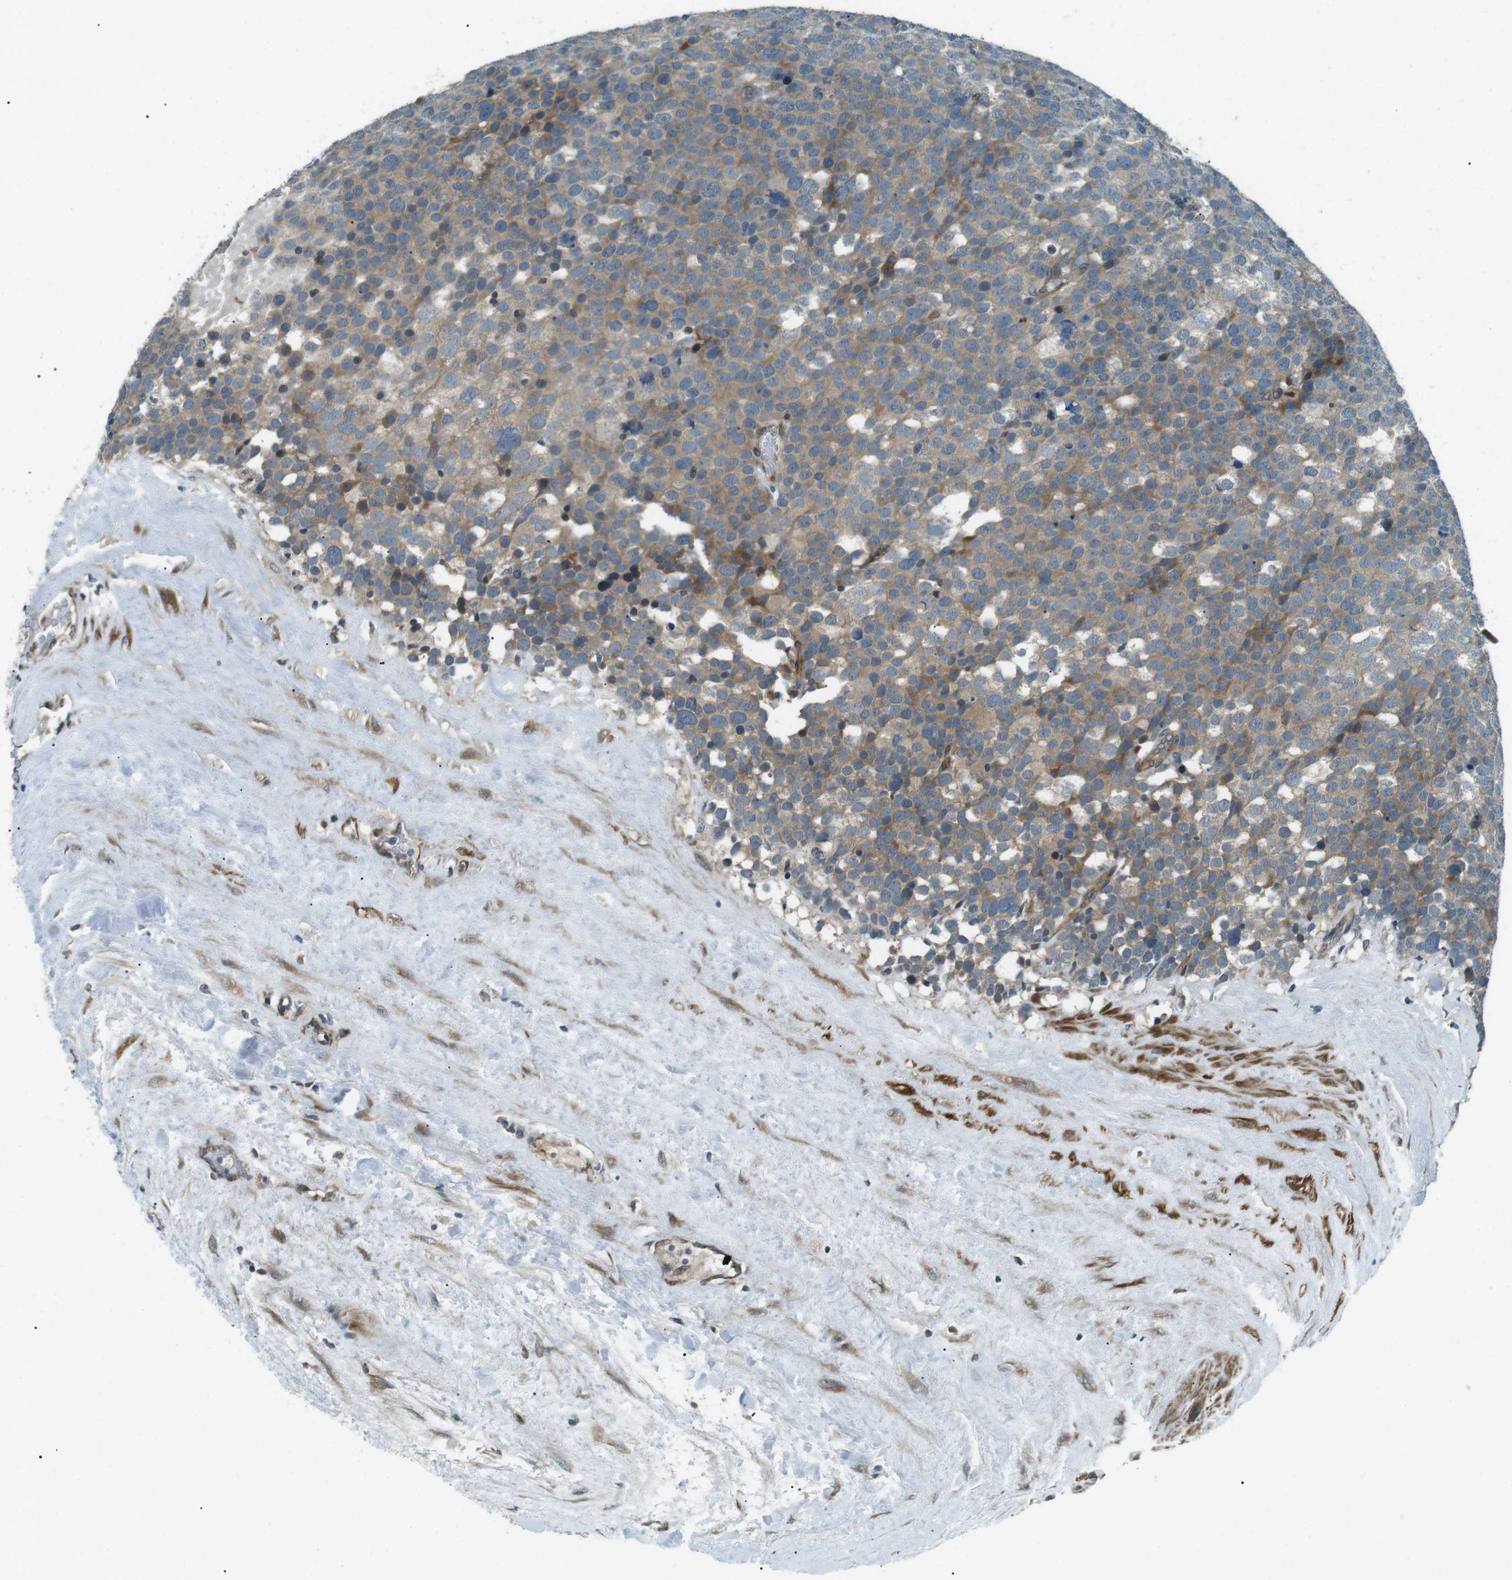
{"staining": {"intensity": "moderate", "quantity": ">75%", "location": "cytoplasmic/membranous"}, "tissue": "testis cancer", "cell_type": "Tumor cells", "image_type": "cancer", "snomed": [{"axis": "morphology", "description": "Seminoma, NOS"}, {"axis": "topography", "description": "Testis"}], "caption": "High-power microscopy captured an immunohistochemistry (IHC) image of testis cancer, revealing moderate cytoplasmic/membranous expression in approximately >75% of tumor cells. The protein is stained brown, and the nuclei are stained in blue (DAB IHC with brightfield microscopy, high magnification).", "gene": "TMEM74", "patient": {"sex": "male", "age": 71}}